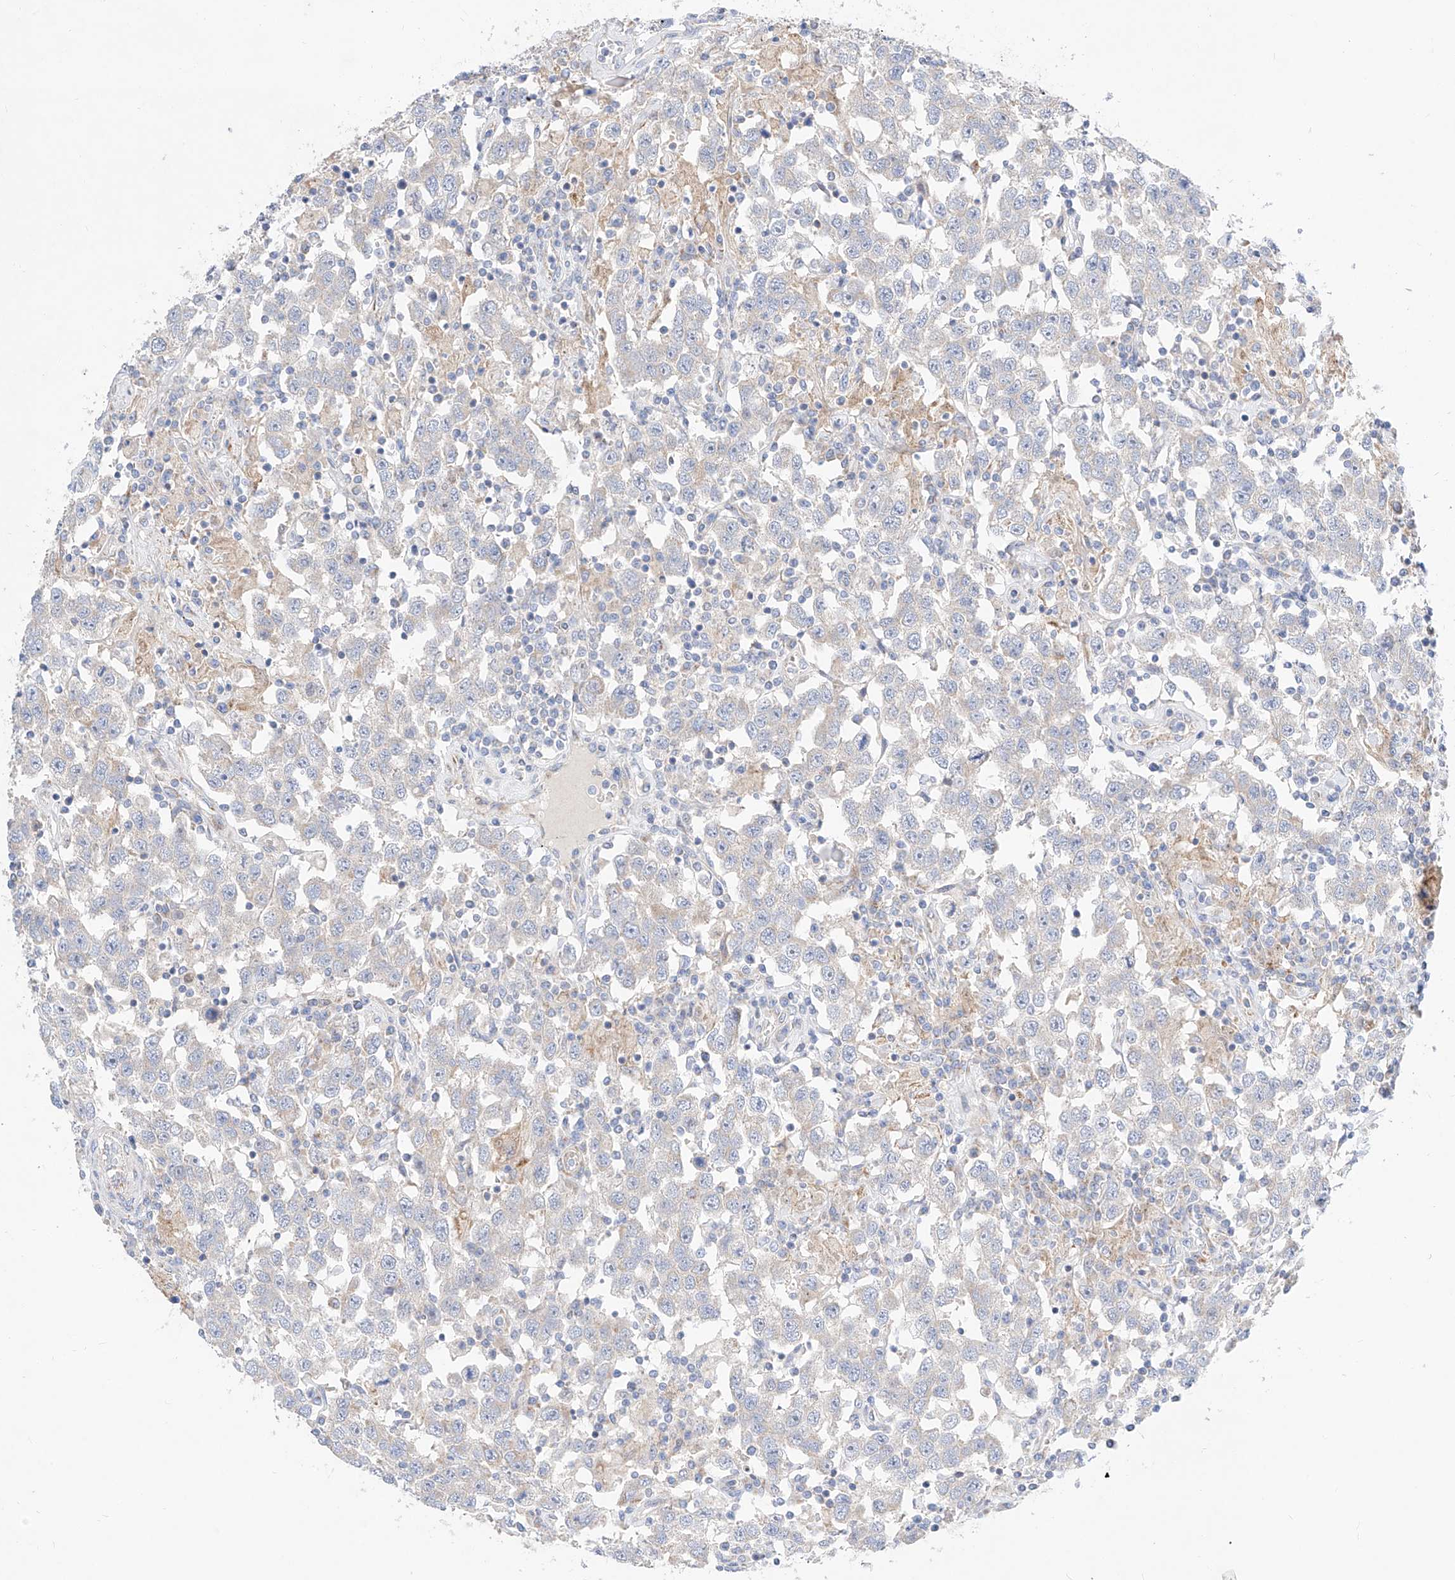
{"staining": {"intensity": "negative", "quantity": "none", "location": "none"}, "tissue": "testis cancer", "cell_type": "Tumor cells", "image_type": "cancer", "snomed": [{"axis": "morphology", "description": "Seminoma, NOS"}, {"axis": "topography", "description": "Testis"}], "caption": "Image shows no protein positivity in tumor cells of testis seminoma tissue. The staining is performed using DAB (3,3'-diaminobenzidine) brown chromogen with nuclei counter-stained in using hematoxylin.", "gene": "CST9", "patient": {"sex": "male", "age": 41}}